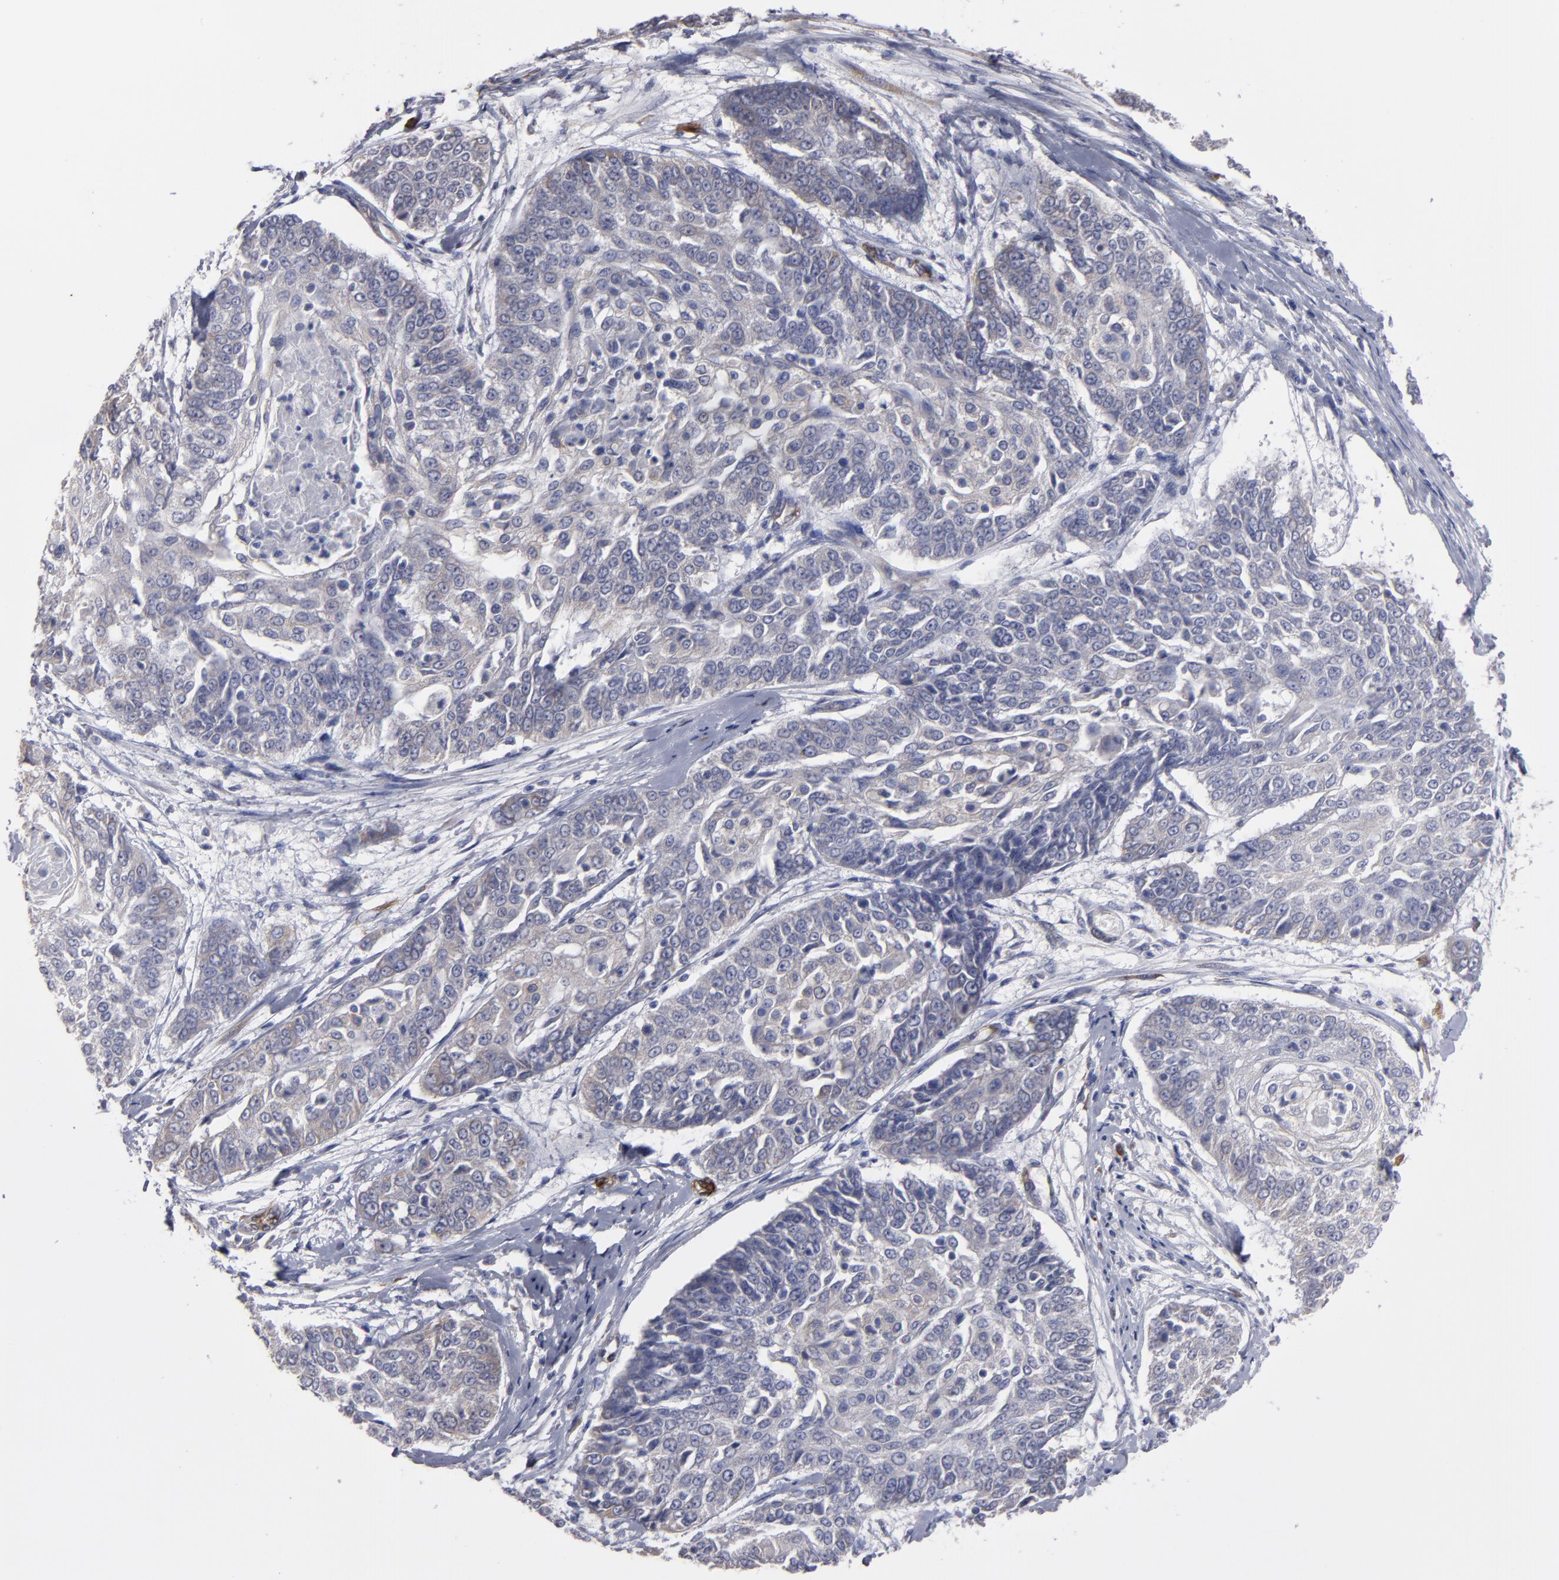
{"staining": {"intensity": "weak", "quantity": "<25%", "location": "cytoplasmic/membranous"}, "tissue": "cervical cancer", "cell_type": "Tumor cells", "image_type": "cancer", "snomed": [{"axis": "morphology", "description": "Squamous cell carcinoma, NOS"}, {"axis": "topography", "description": "Cervix"}], "caption": "IHC of human squamous cell carcinoma (cervical) reveals no staining in tumor cells.", "gene": "SLMAP", "patient": {"sex": "female", "age": 64}}